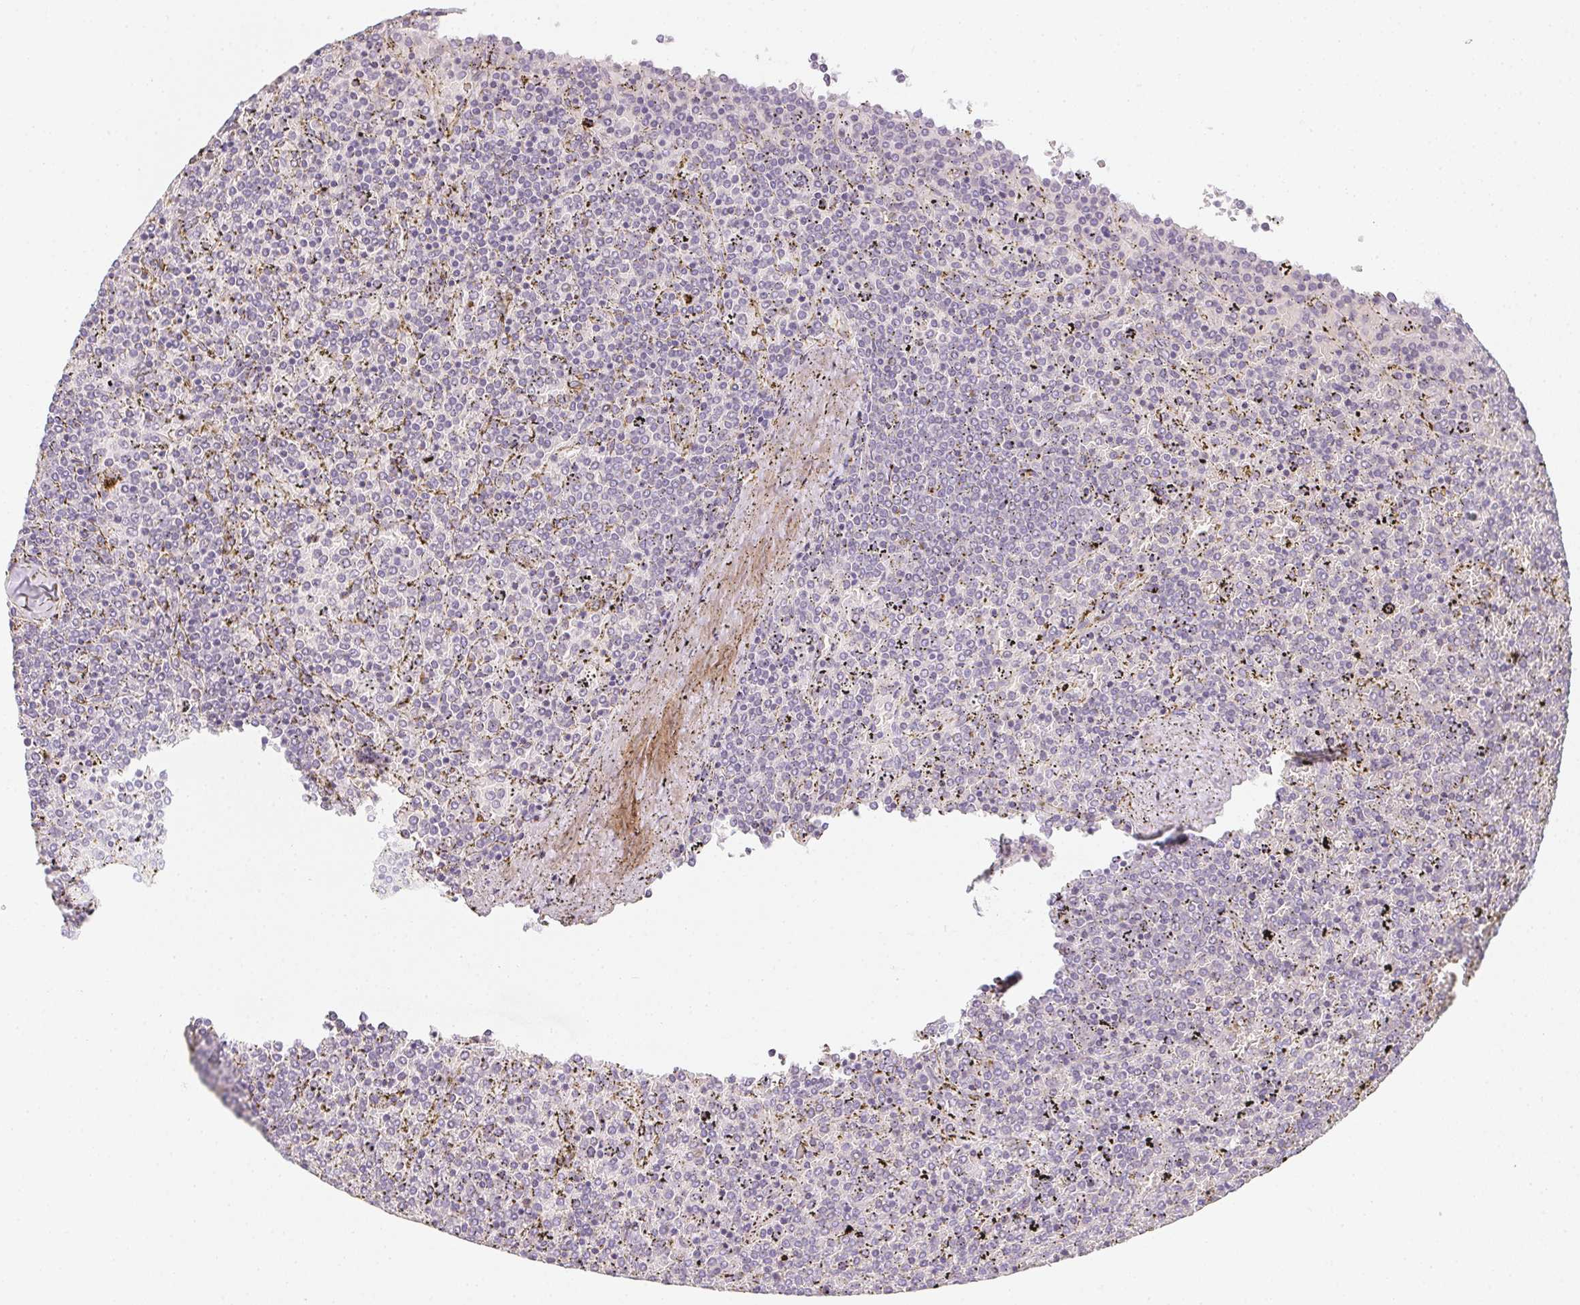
{"staining": {"intensity": "negative", "quantity": "none", "location": "none"}, "tissue": "lymphoma", "cell_type": "Tumor cells", "image_type": "cancer", "snomed": [{"axis": "morphology", "description": "Malignant lymphoma, non-Hodgkin's type, Low grade"}, {"axis": "topography", "description": "Spleen"}], "caption": "Immunohistochemical staining of human lymphoma exhibits no significant positivity in tumor cells.", "gene": "SOAT1", "patient": {"sex": "female", "age": 77}}